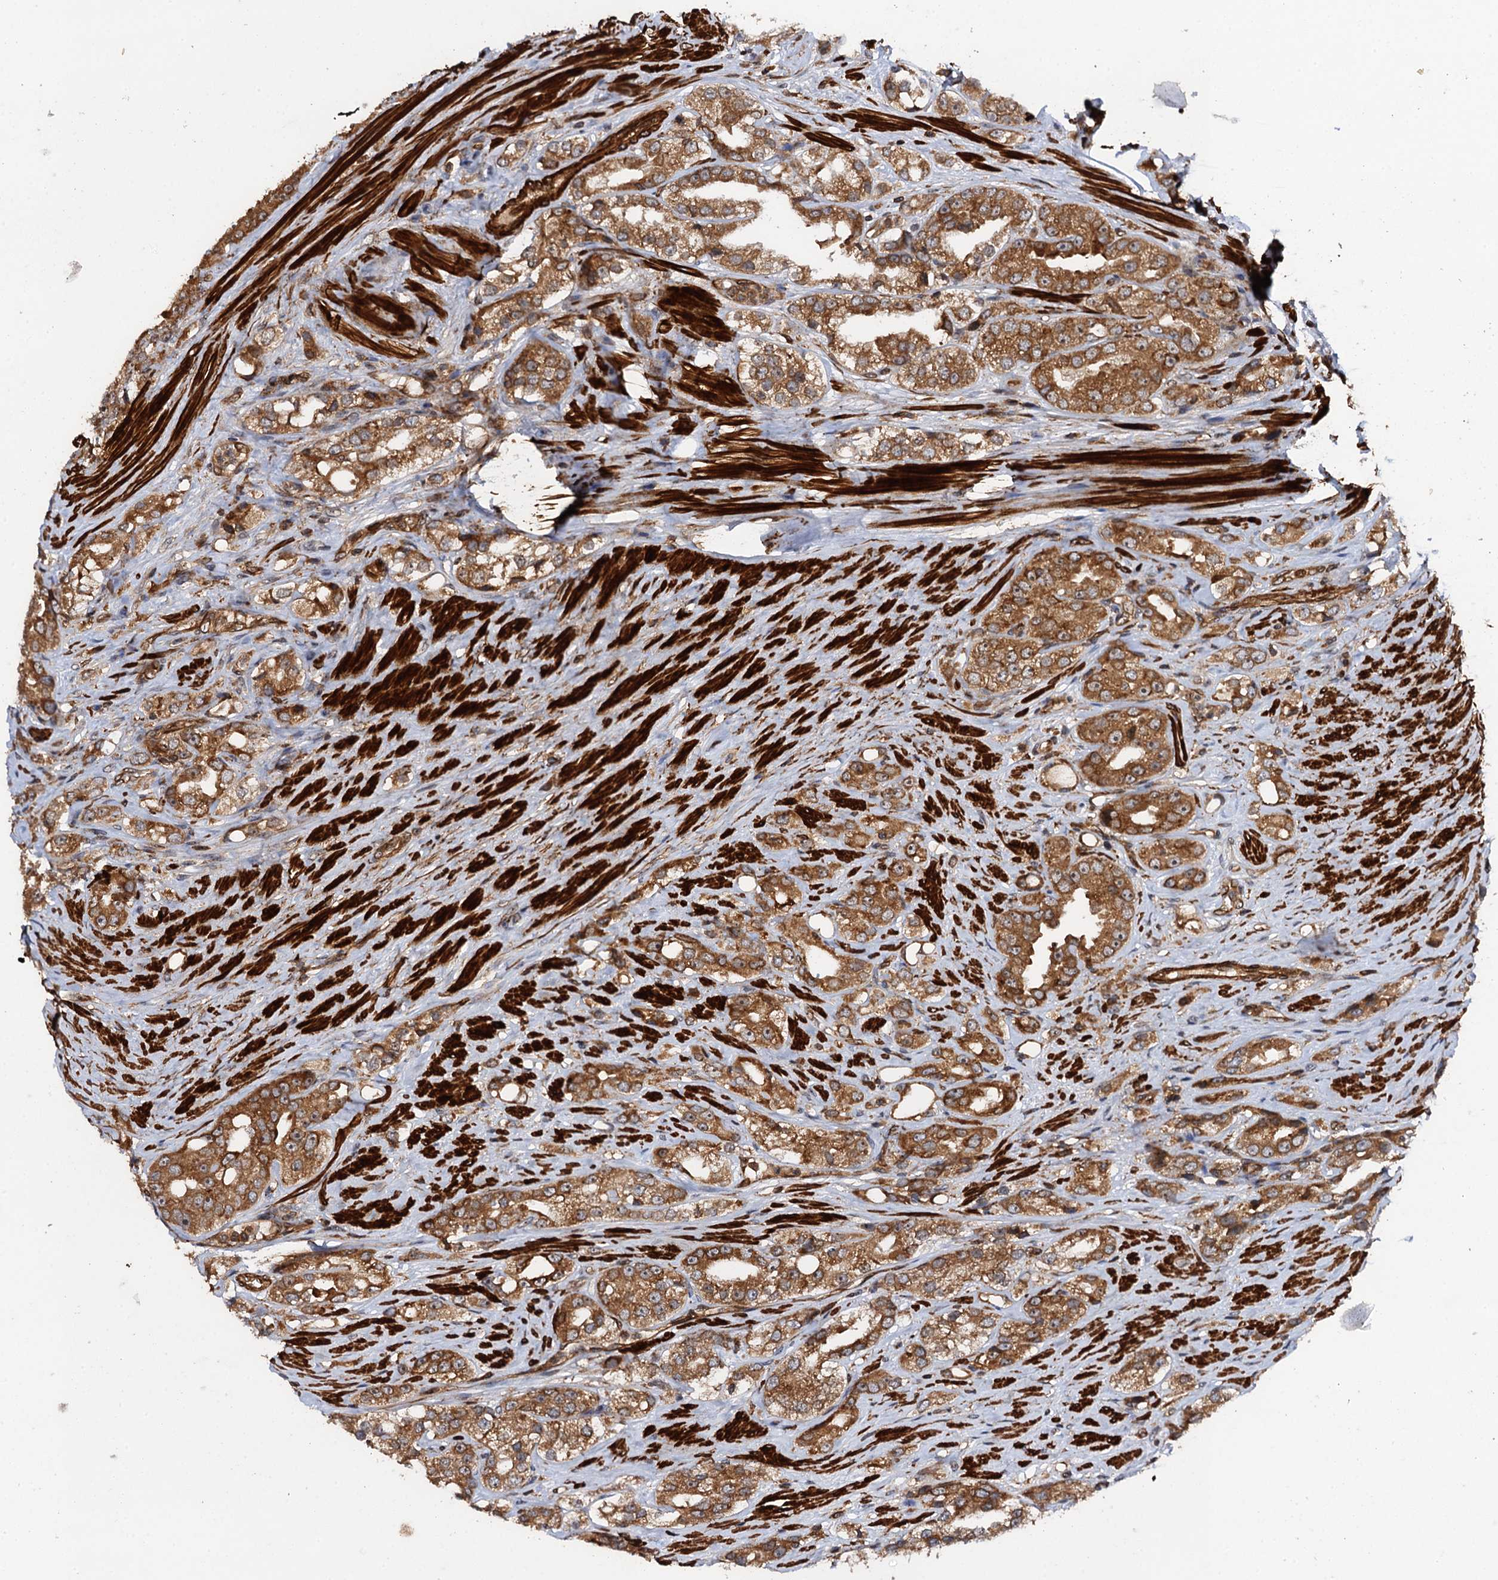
{"staining": {"intensity": "moderate", "quantity": ">75%", "location": "cytoplasmic/membranous"}, "tissue": "prostate cancer", "cell_type": "Tumor cells", "image_type": "cancer", "snomed": [{"axis": "morphology", "description": "Adenocarcinoma, NOS"}, {"axis": "topography", "description": "Prostate"}], "caption": "DAB immunohistochemical staining of prostate adenocarcinoma exhibits moderate cytoplasmic/membranous protein expression in about >75% of tumor cells.", "gene": "BORA", "patient": {"sex": "male", "age": 79}}